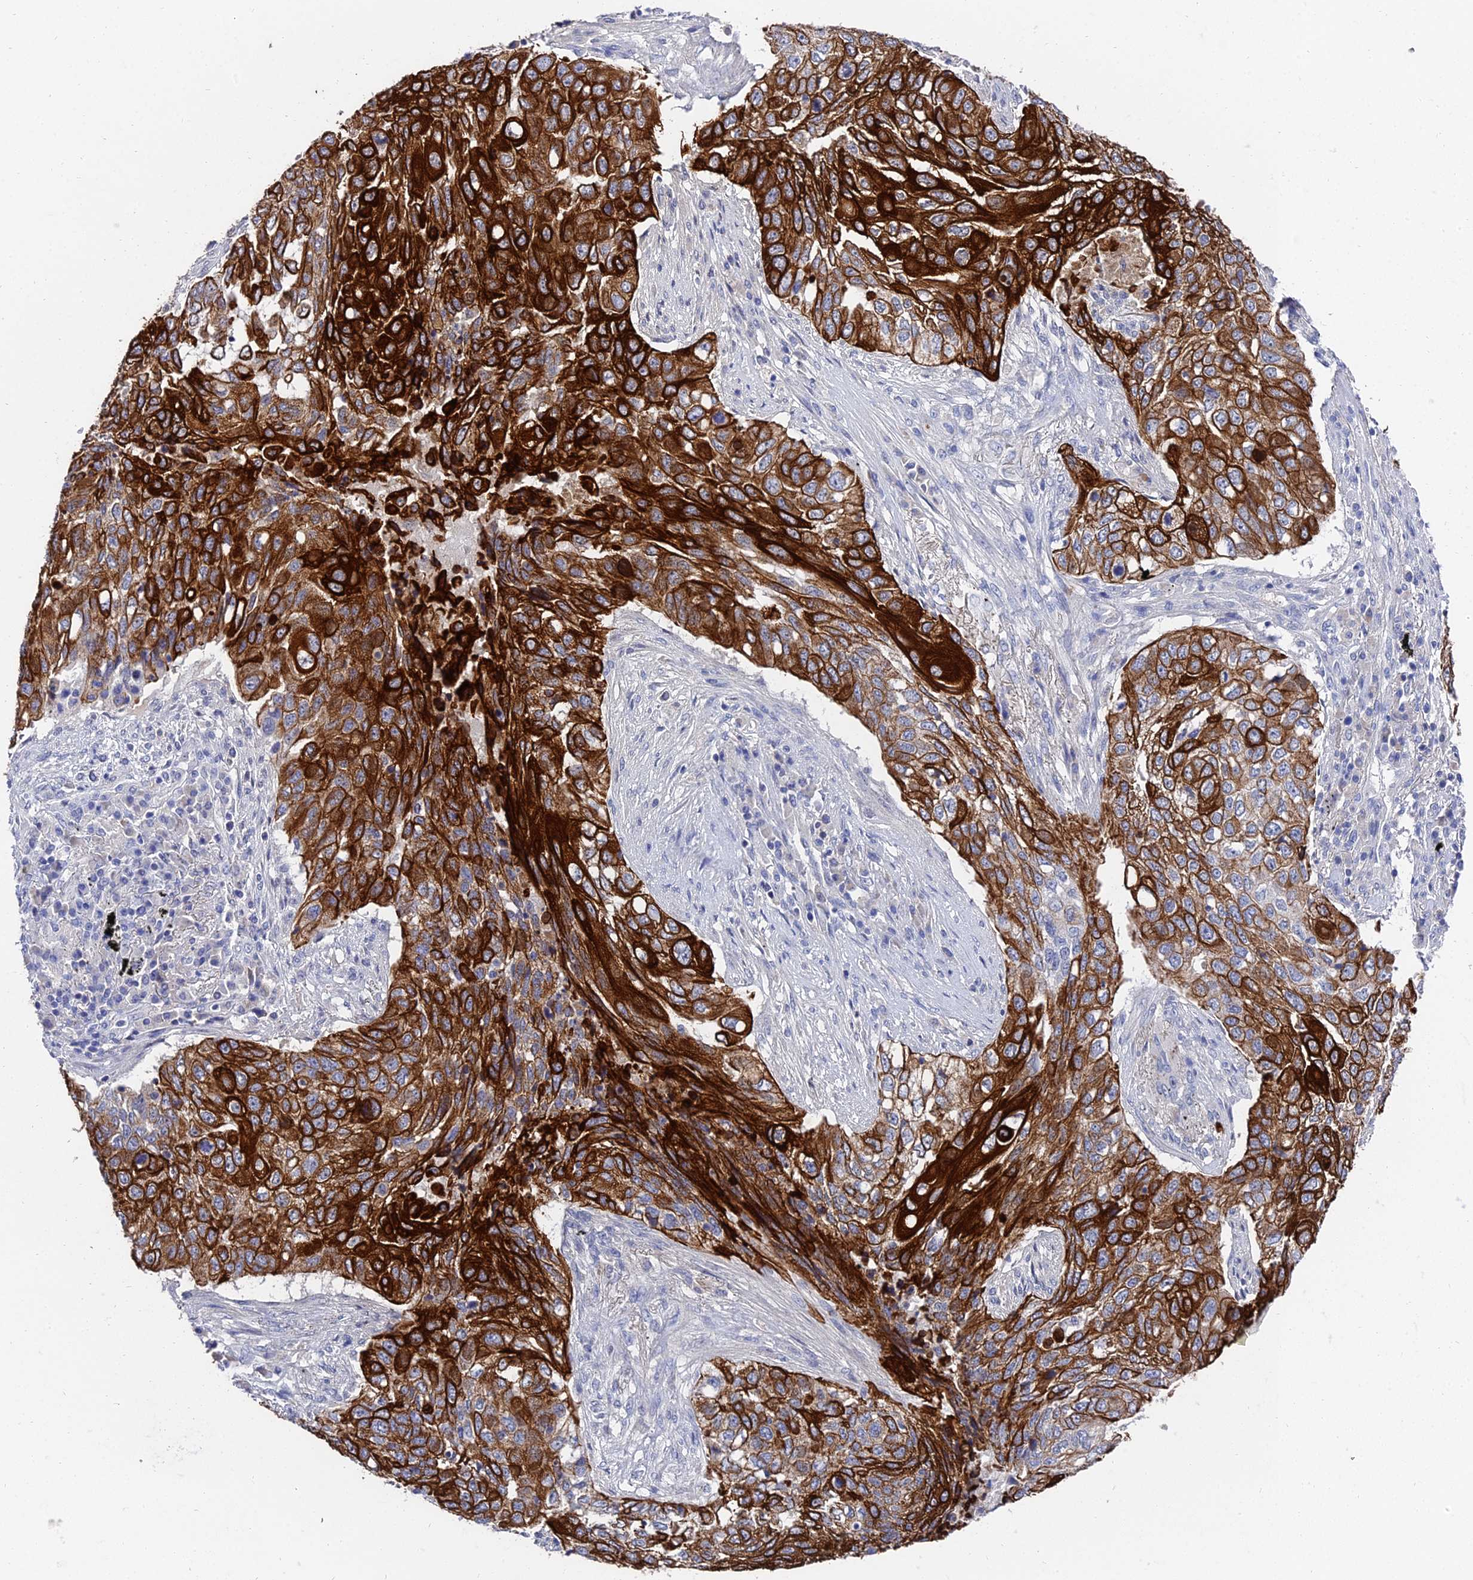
{"staining": {"intensity": "strong", "quantity": ">75%", "location": "cytoplasmic/membranous"}, "tissue": "lung cancer", "cell_type": "Tumor cells", "image_type": "cancer", "snomed": [{"axis": "morphology", "description": "Squamous cell carcinoma, NOS"}, {"axis": "topography", "description": "Lung"}], "caption": "Lung squamous cell carcinoma was stained to show a protein in brown. There is high levels of strong cytoplasmic/membranous positivity in about >75% of tumor cells. Nuclei are stained in blue.", "gene": "KRT17", "patient": {"sex": "female", "age": 63}}